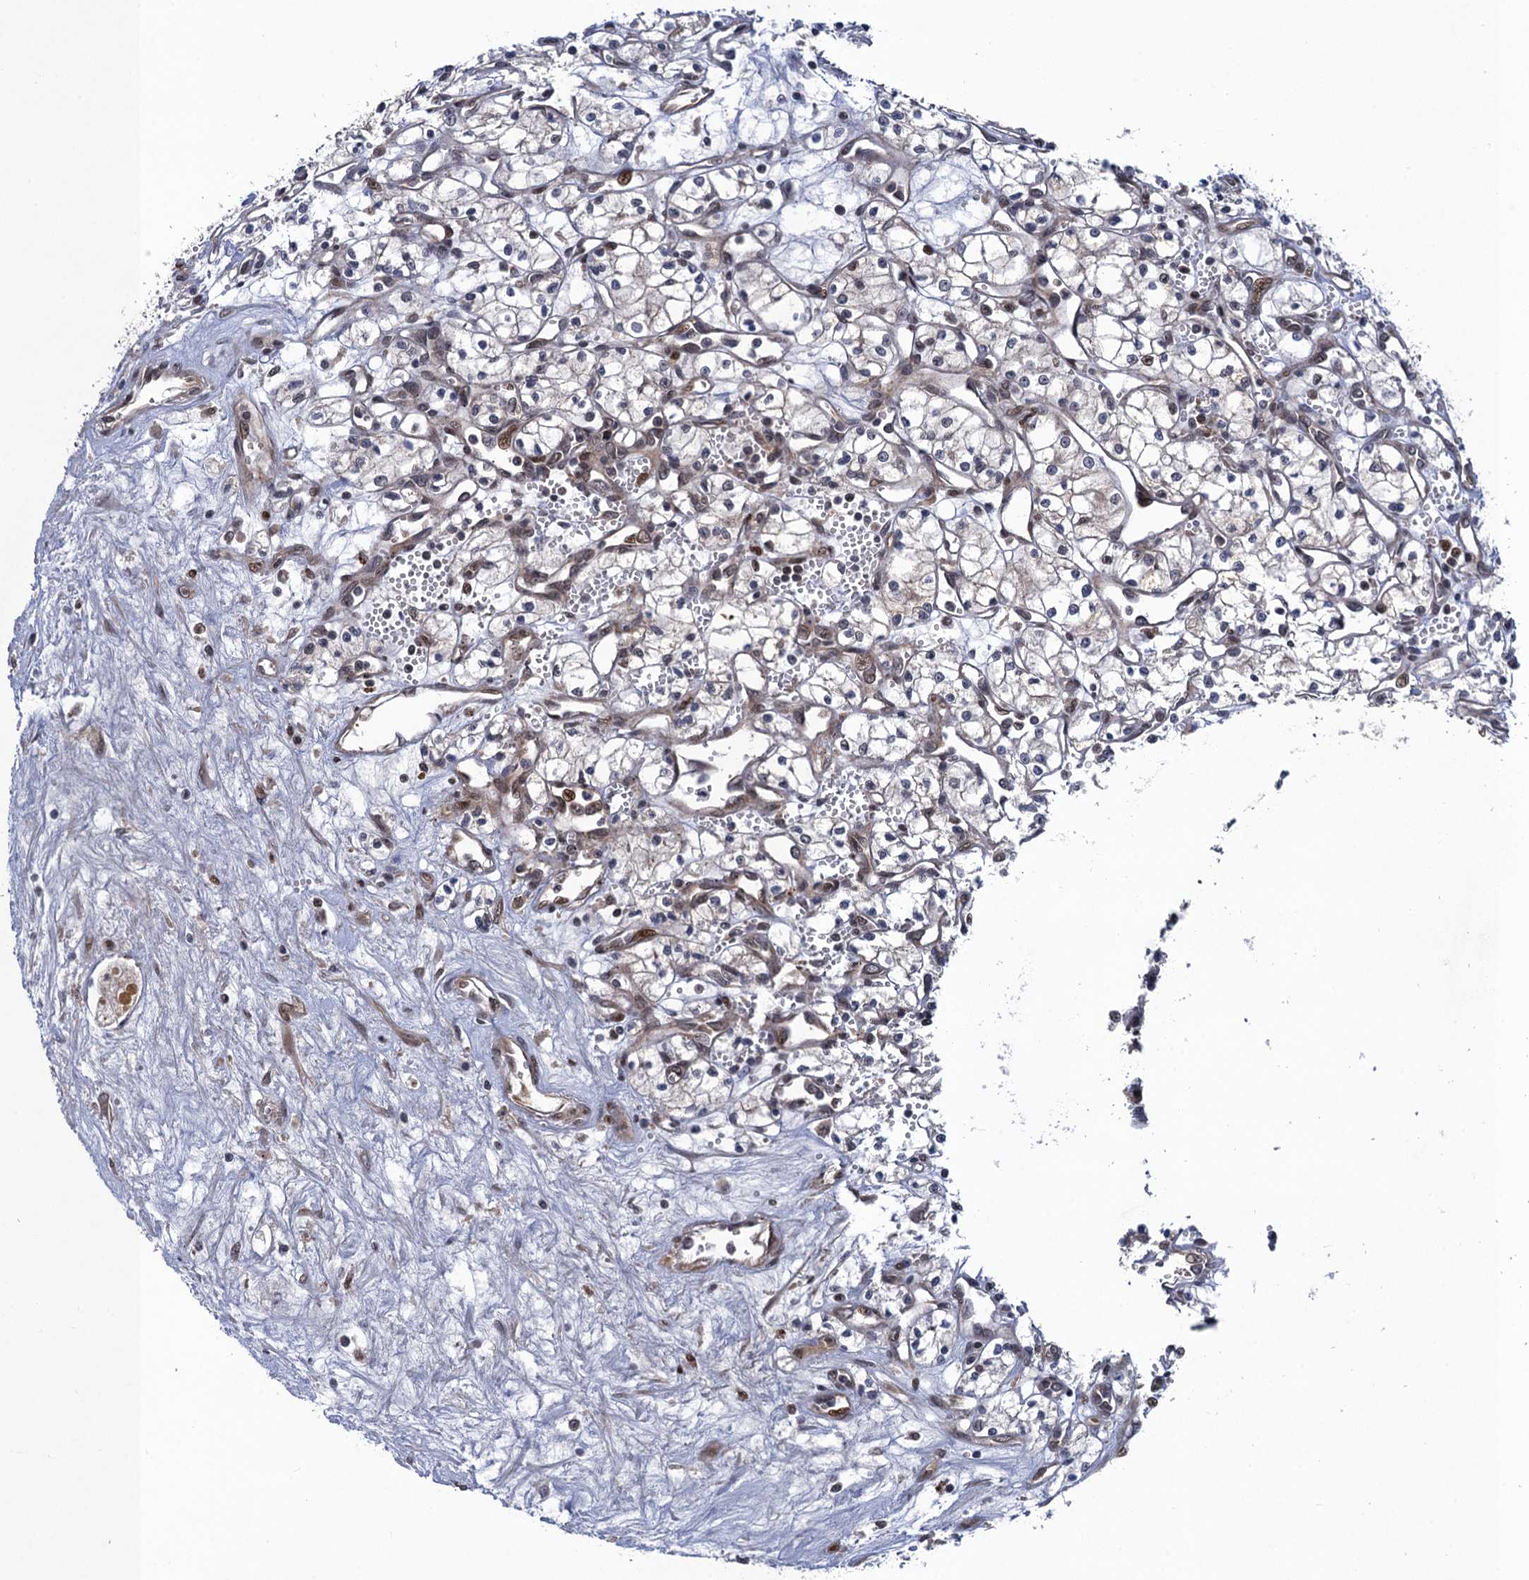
{"staining": {"intensity": "negative", "quantity": "none", "location": "none"}, "tissue": "renal cancer", "cell_type": "Tumor cells", "image_type": "cancer", "snomed": [{"axis": "morphology", "description": "Adenocarcinoma, NOS"}, {"axis": "topography", "description": "Kidney"}], "caption": "This is an immunohistochemistry (IHC) micrograph of renal cancer (adenocarcinoma). There is no positivity in tumor cells.", "gene": "NEK8", "patient": {"sex": "male", "age": 59}}